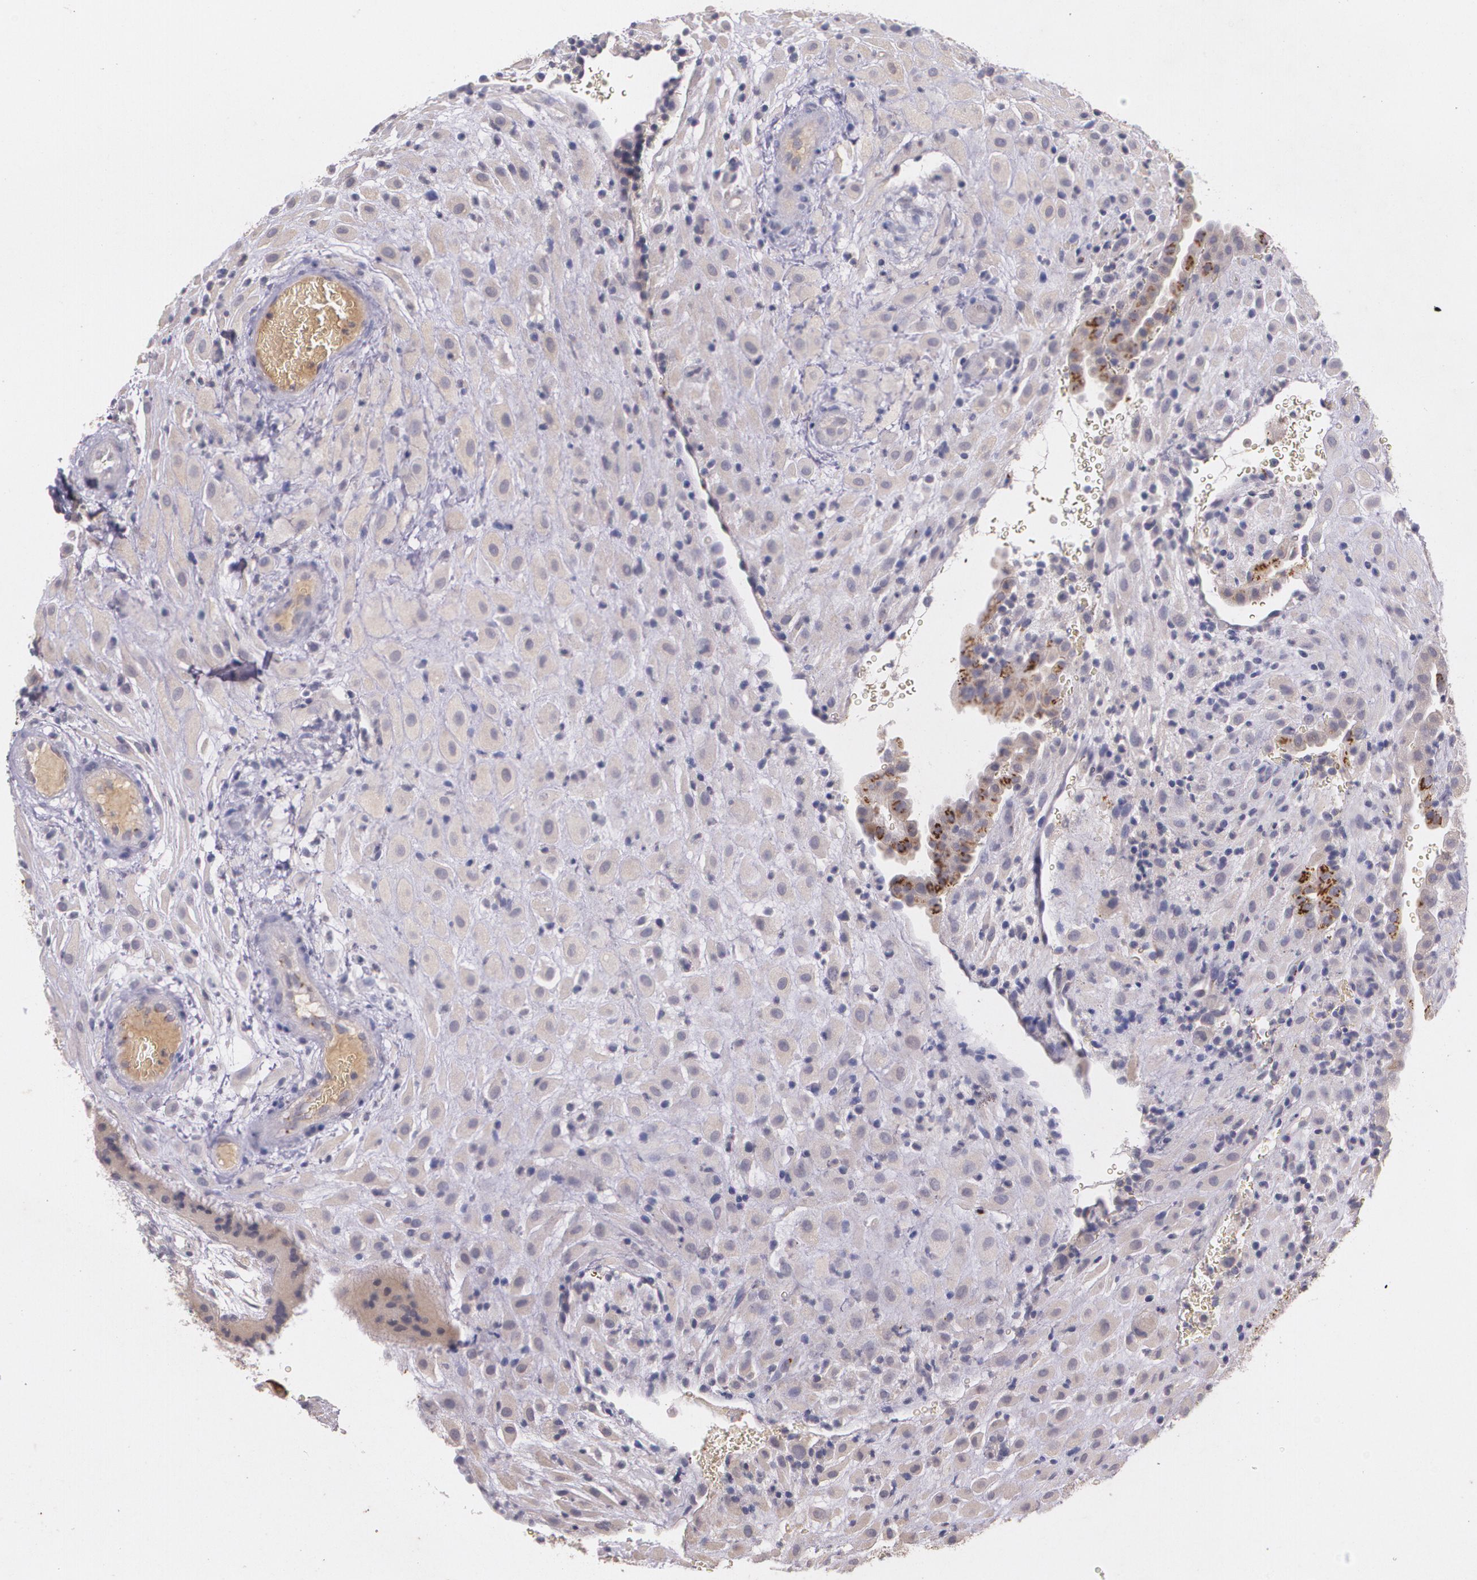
{"staining": {"intensity": "weak", "quantity": ">75%", "location": "cytoplasmic/membranous"}, "tissue": "placenta", "cell_type": "Decidual cells", "image_type": "normal", "snomed": [{"axis": "morphology", "description": "Normal tissue, NOS"}, {"axis": "topography", "description": "Placenta"}], "caption": "Immunohistochemical staining of unremarkable placenta shows >75% levels of weak cytoplasmic/membranous protein expression in approximately >75% of decidual cells.", "gene": "TM4SF1", "patient": {"sex": "female", "age": 19}}